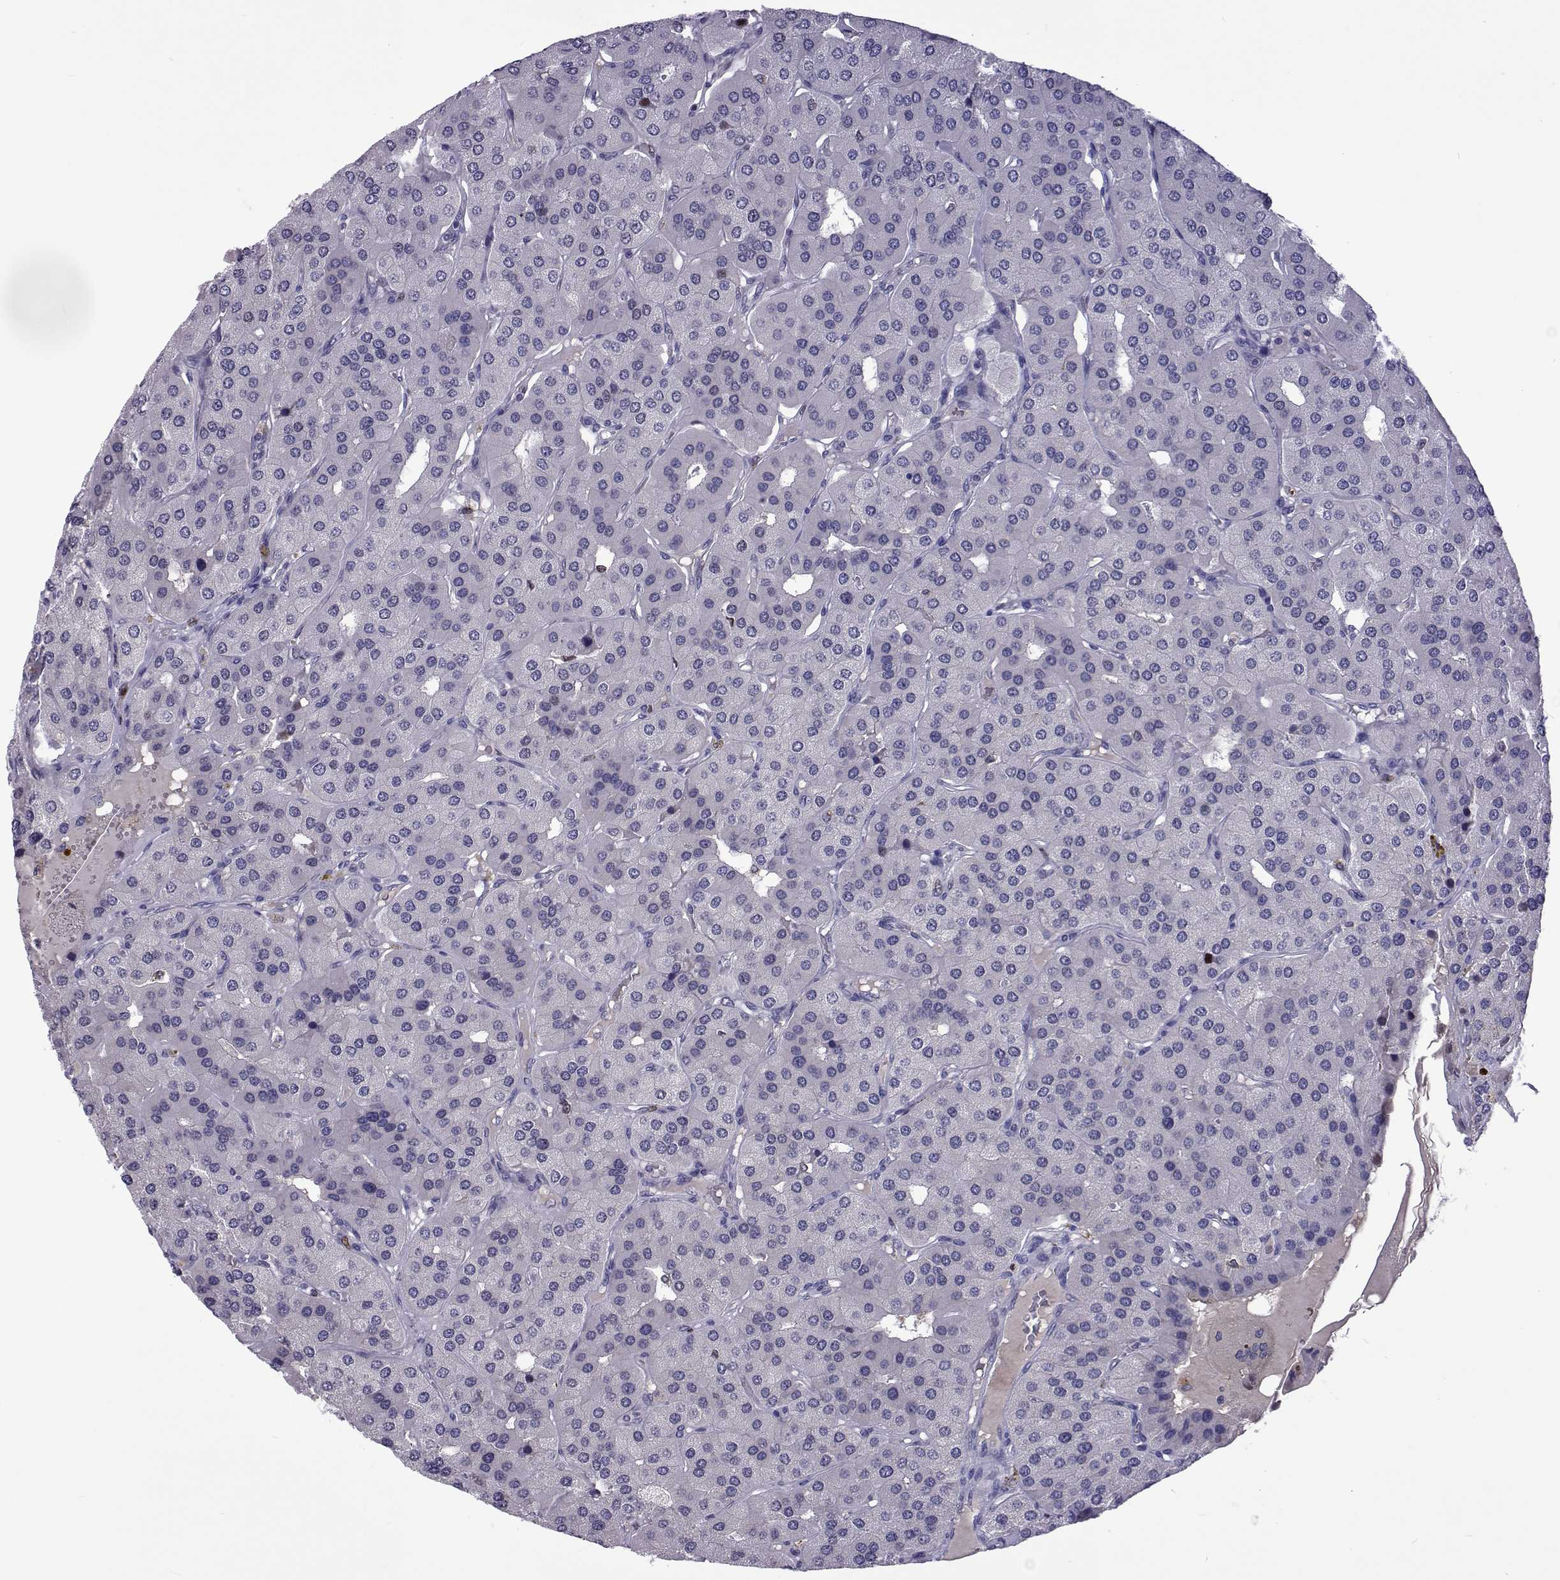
{"staining": {"intensity": "negative", "quantity": "none", "location": "none"}, "tissue": "parathyroid gland", "cell_type": "Glandular cells", "image_type": "normal", "snomed": [{"axis": "morphology", "description": "Normal tissue, NOS"}, {"axis": "morphology", "description": "Adenoma, NOS"}, {"axis": "topography", "description": "Parathyroid gland"}], "caption": "This is an immunohistochemistry (IHC) image of normal human parathyroid gland. There is no expression in glandular cells.", "gene": "TCF15", "patient": {"sex": "female", "age": 86}}